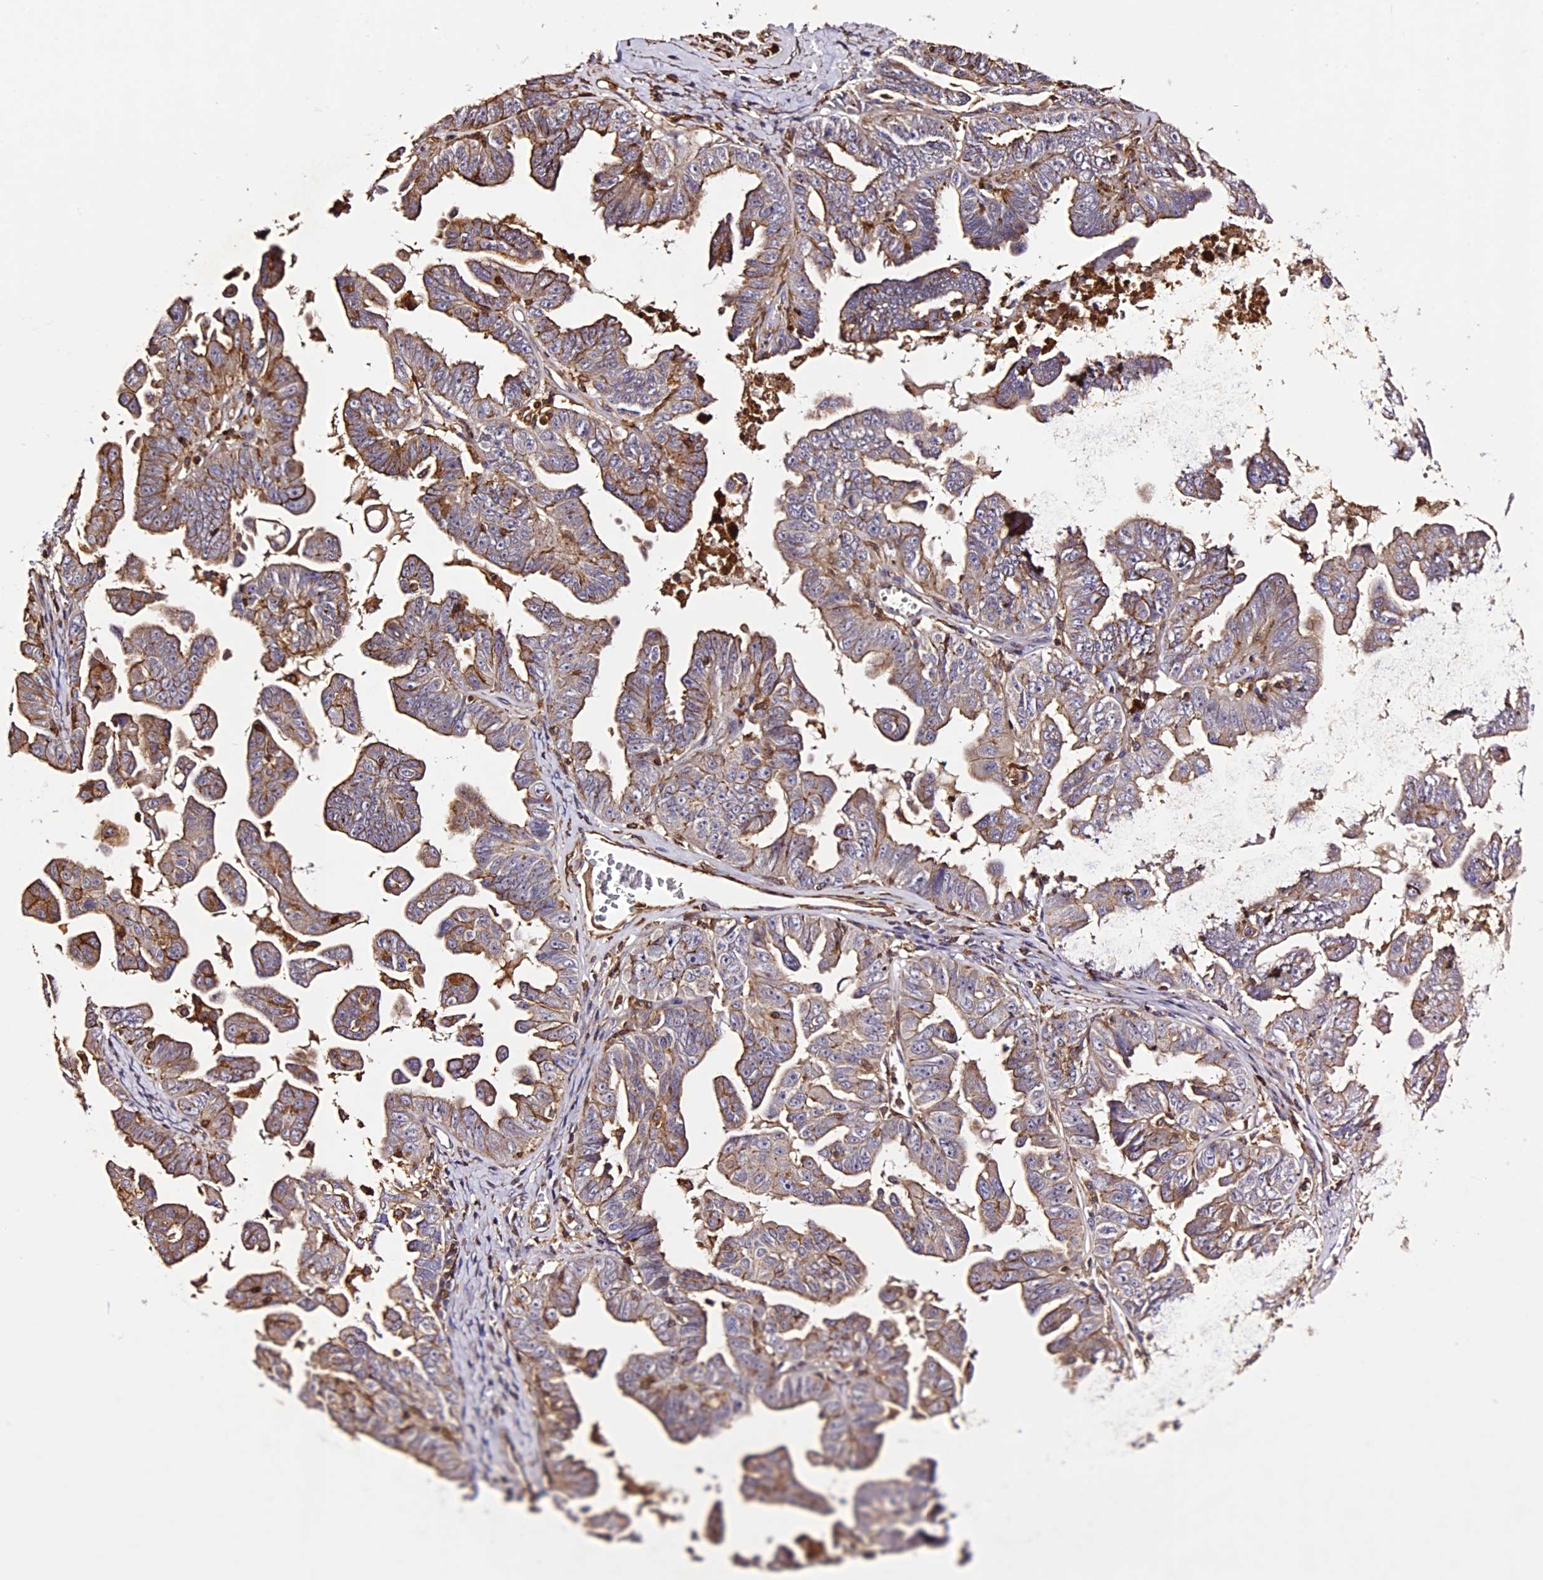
{"staining": {"intensity": "moderate", "quantity": ">75%", "location": "cytoplasmic/membranous"}, "tissue": "ovarian cancer", "cell_type": "Tumor cells", "image_type": "cancer", "snomed": [{"axis": "morphology", "description": "Carcinoma, endometroid"}, {"axis": "topography", "description": "Ovary"}], "caption": "Moderate cytoplasmic/membranous positivity is present in about >75% of tumor cells in ovarian cancer.", "gene": "RAPSN", "patient": {"sex": "female", "age": 62}}